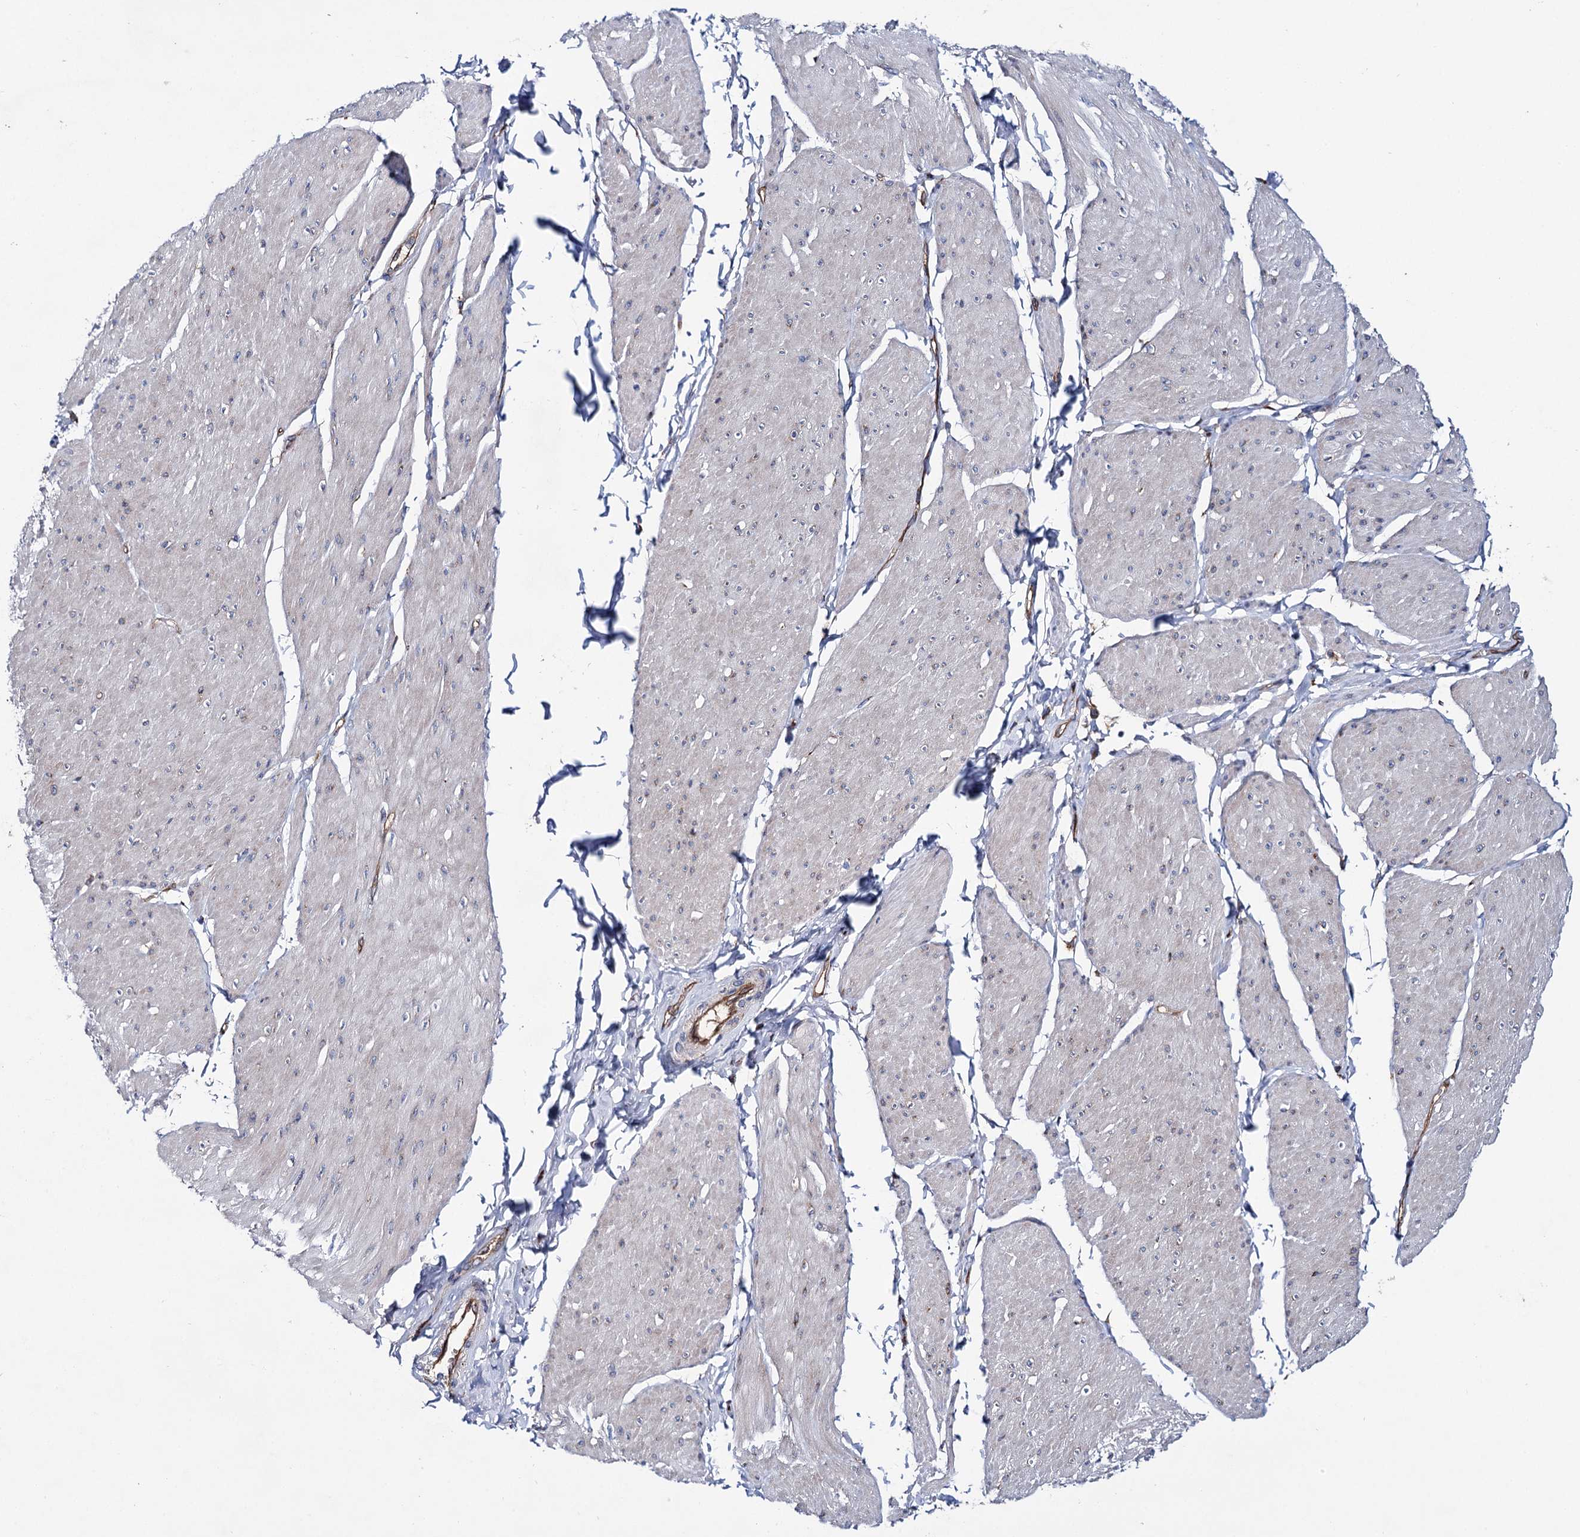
{"staining": {"intensity": "negative", "quantity": "none", "location": "none"}, "tissue": "smooth muscle", "cell_type": "Smooth muscle cells", "image_type": "normal", "snomed": [{"axis": "morphology", "description": "Urothelial carcinoma, High grade"}, {"axis": "topography", "description": "Urinary bladder"}], "caption": "This is an immunohistochemistry (IHC) micrograph of benign smooth muscle. There is no positivity in smooth muscle cells.", "gene": "SCPEP1", "patient": {"sex": "male", "age": 46}}